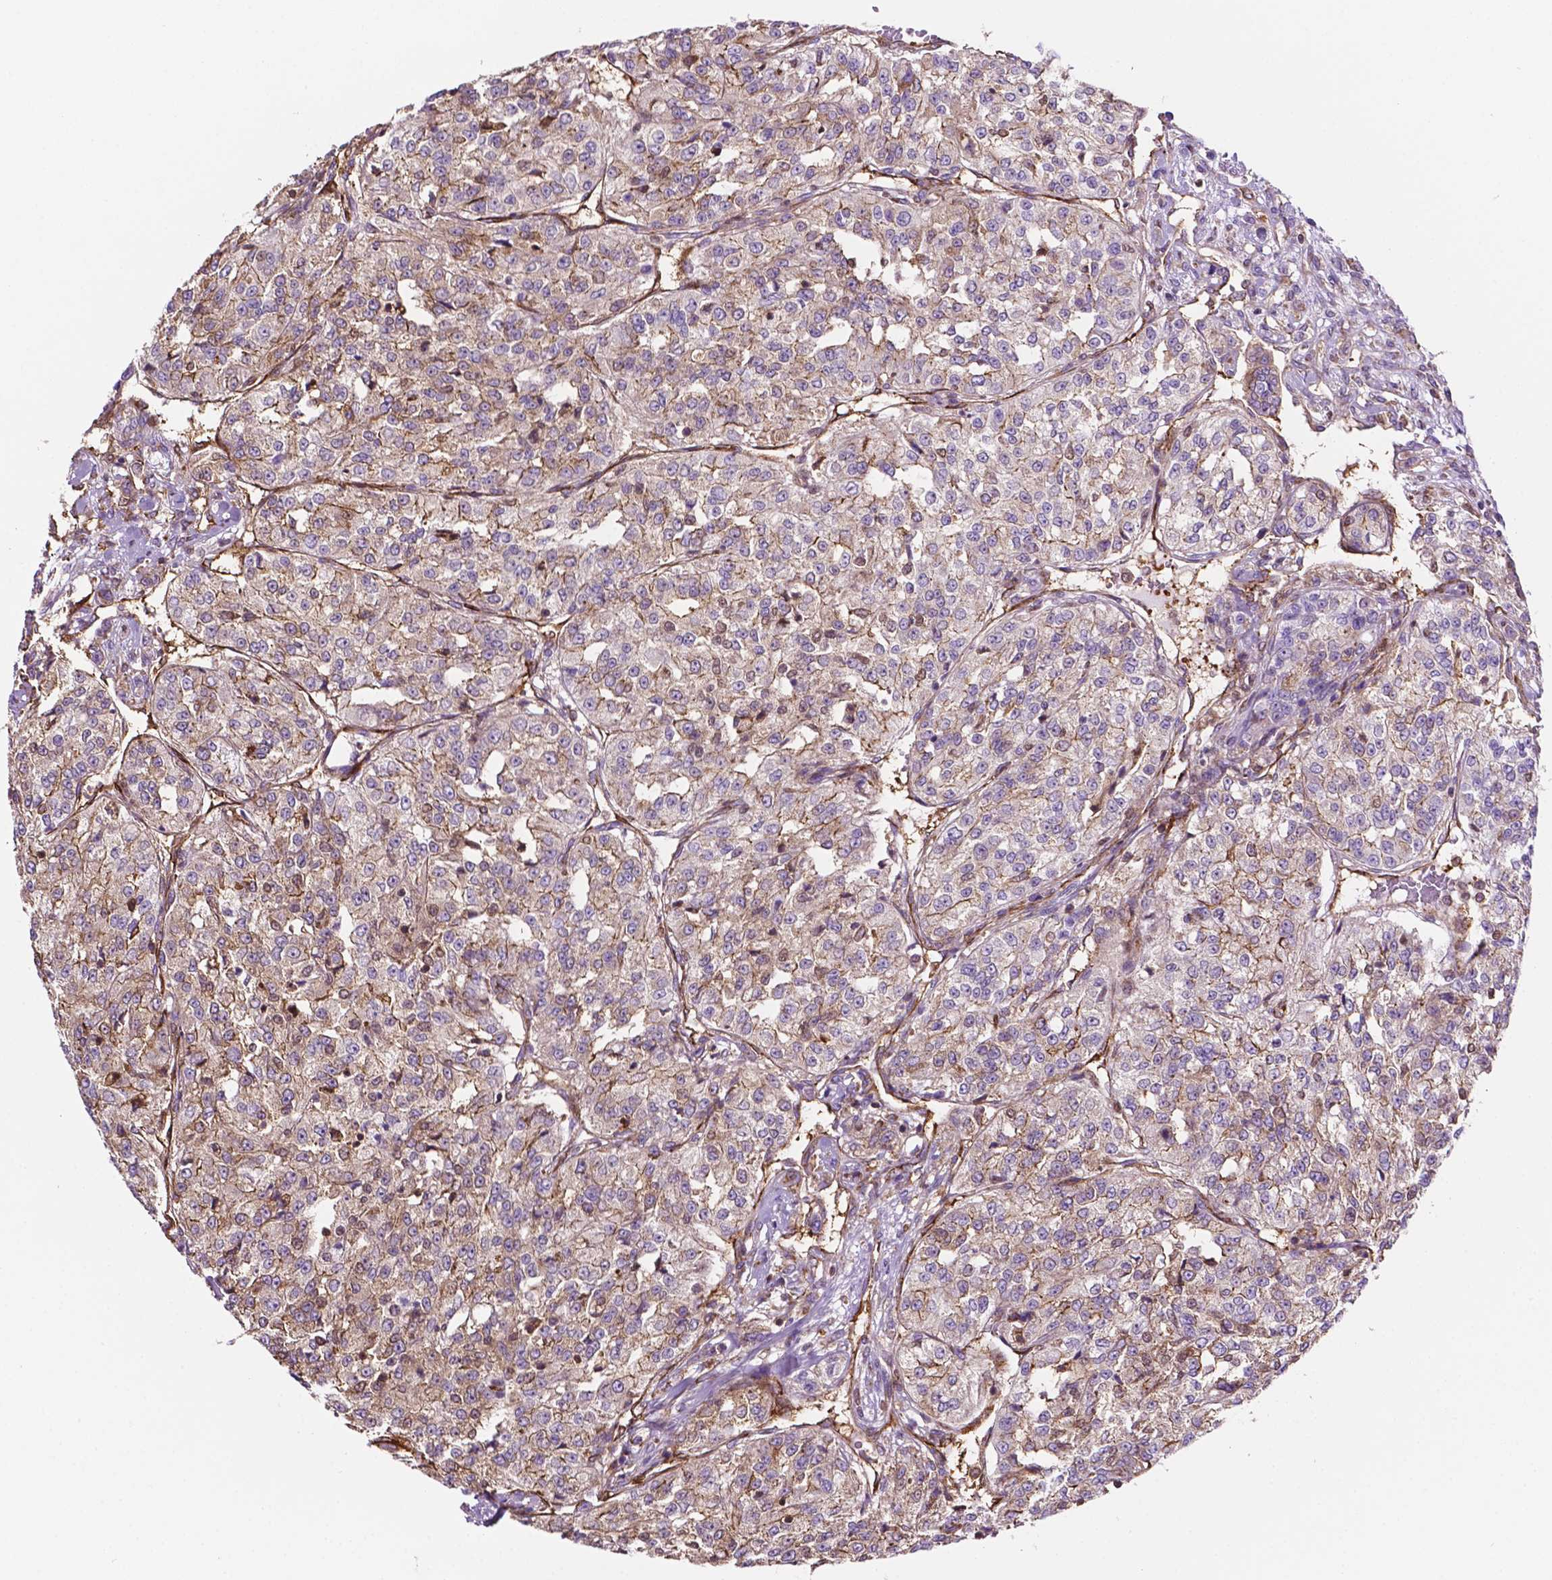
{"staining": {"intensity": "weak", "quantity": "<25%", "location": "nuclear"}, "tissue": "renal cancer", "cell_type": "Tumor cells", "image_type": "cancer", "snomed": [{"axis": "morphology", "description": "Adenocarcinoma, NOS"}, {"axis": "topography", "description": "Kidney"}], "caption": "This photomicrograph is of renal cancer (adenocarcinoma) stained with IHC to label a protein in brown with the nuclei are counter-stained blue. There is no positivity in tumor cells. The staining was performed using DAB (3,3'-diaminobenzidine) to visualize the protein expression in brown, while the nuclei were stained in blue with hematoxylin (Magnification: 20x).", "gene": "DCN", "patient": {"sex": "female", "age": 63}}